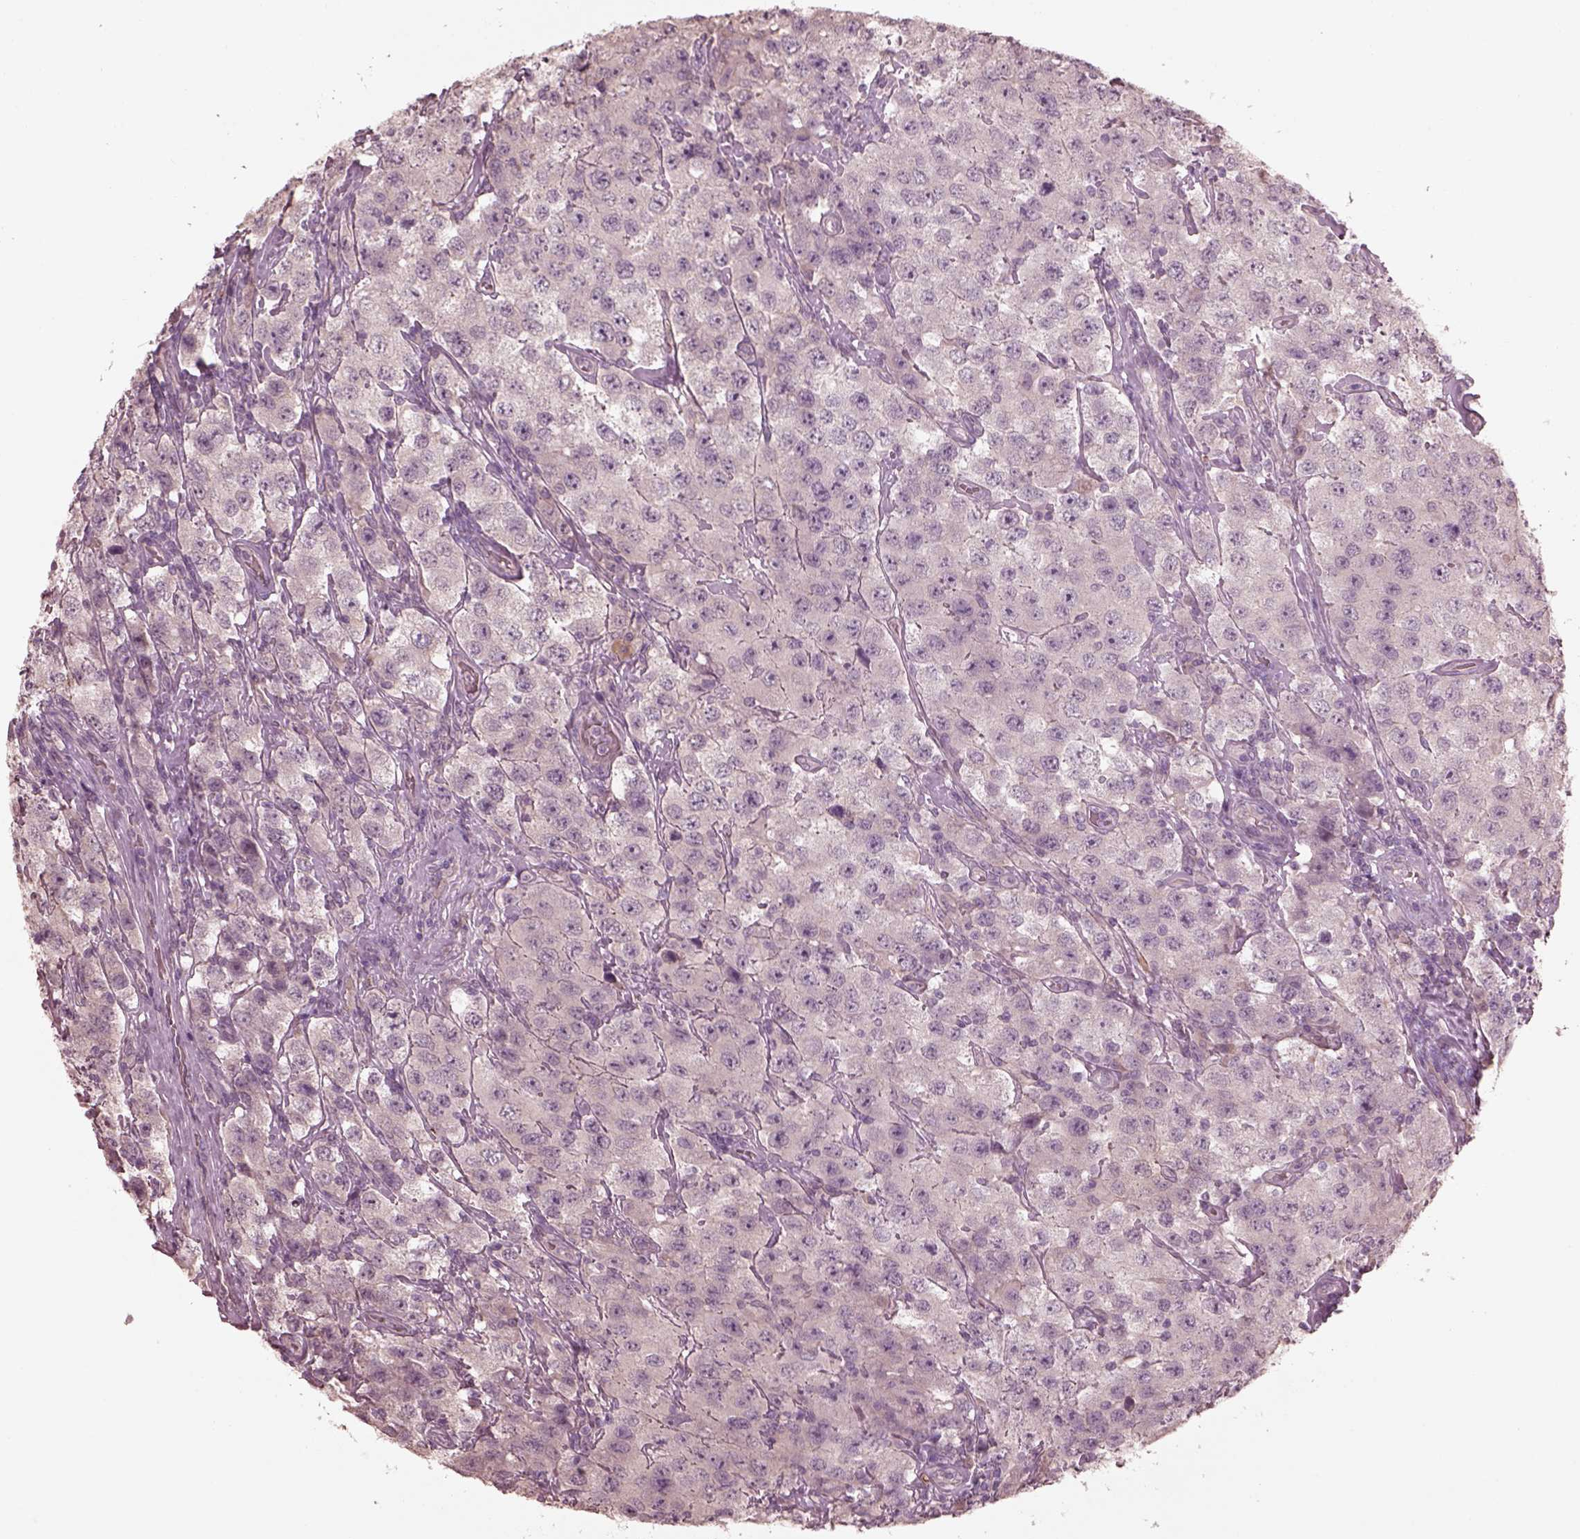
{"staining": {"intensity": "negative", "quantity": "none", "location": "none"}, "tissue": "testis cancer", "cell_type": "Tumor cells", "image_type": "cancer", "snomed": [{"axis": "morphology", "description": "Seminoma, NOS"}, {"axis": "topography", "description": "Testis"}], "caption": "IHC micrograph of neoplastic tissue: testis seminoma stained with DAB exhibits no significant protein staining in tumor cells.", "gene": "VWA5B1", "patient": {"sex": "male", "age": 52}}